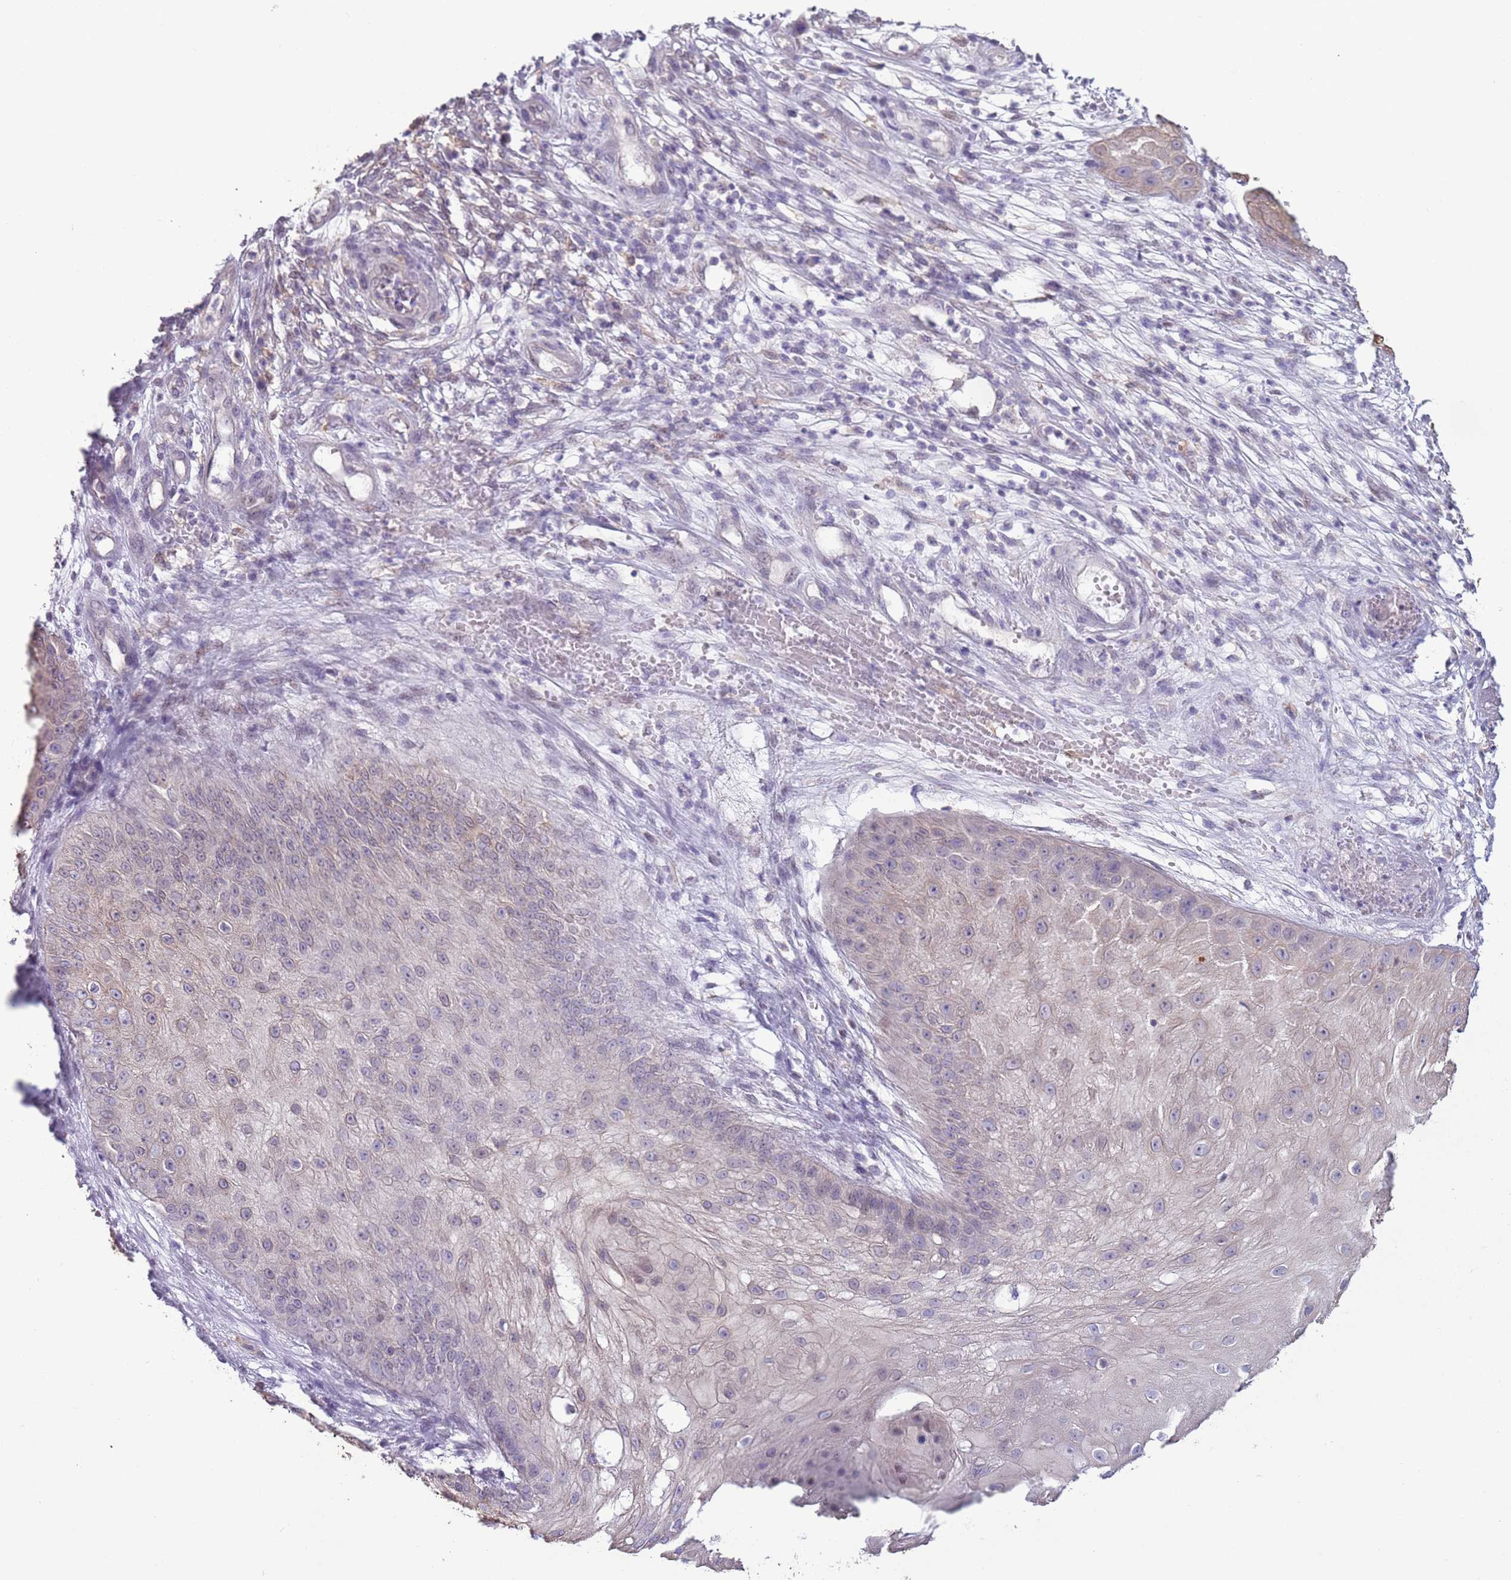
{"staining": {"intensity": "weak", "quantity": "<25%", "location": "nuclear"}, "tissue": "skin cancer", "cell_type": "Tumor cells", "image_type": "cancer", "snomed": [{"axis": "morphology", "description": "Squamous cell carcinoma, NOS"}, {"axis": "topography", "description": "Skin"}], "caption": "The histopathology image exhibits no significant staining in tumor cells of squamous cell carcinoma (skin). (Immunohistochemistry, brightfield microscopy, high magnification).", "gene": "CAPN9", "patient": {"sex": "male", "age": 70}}